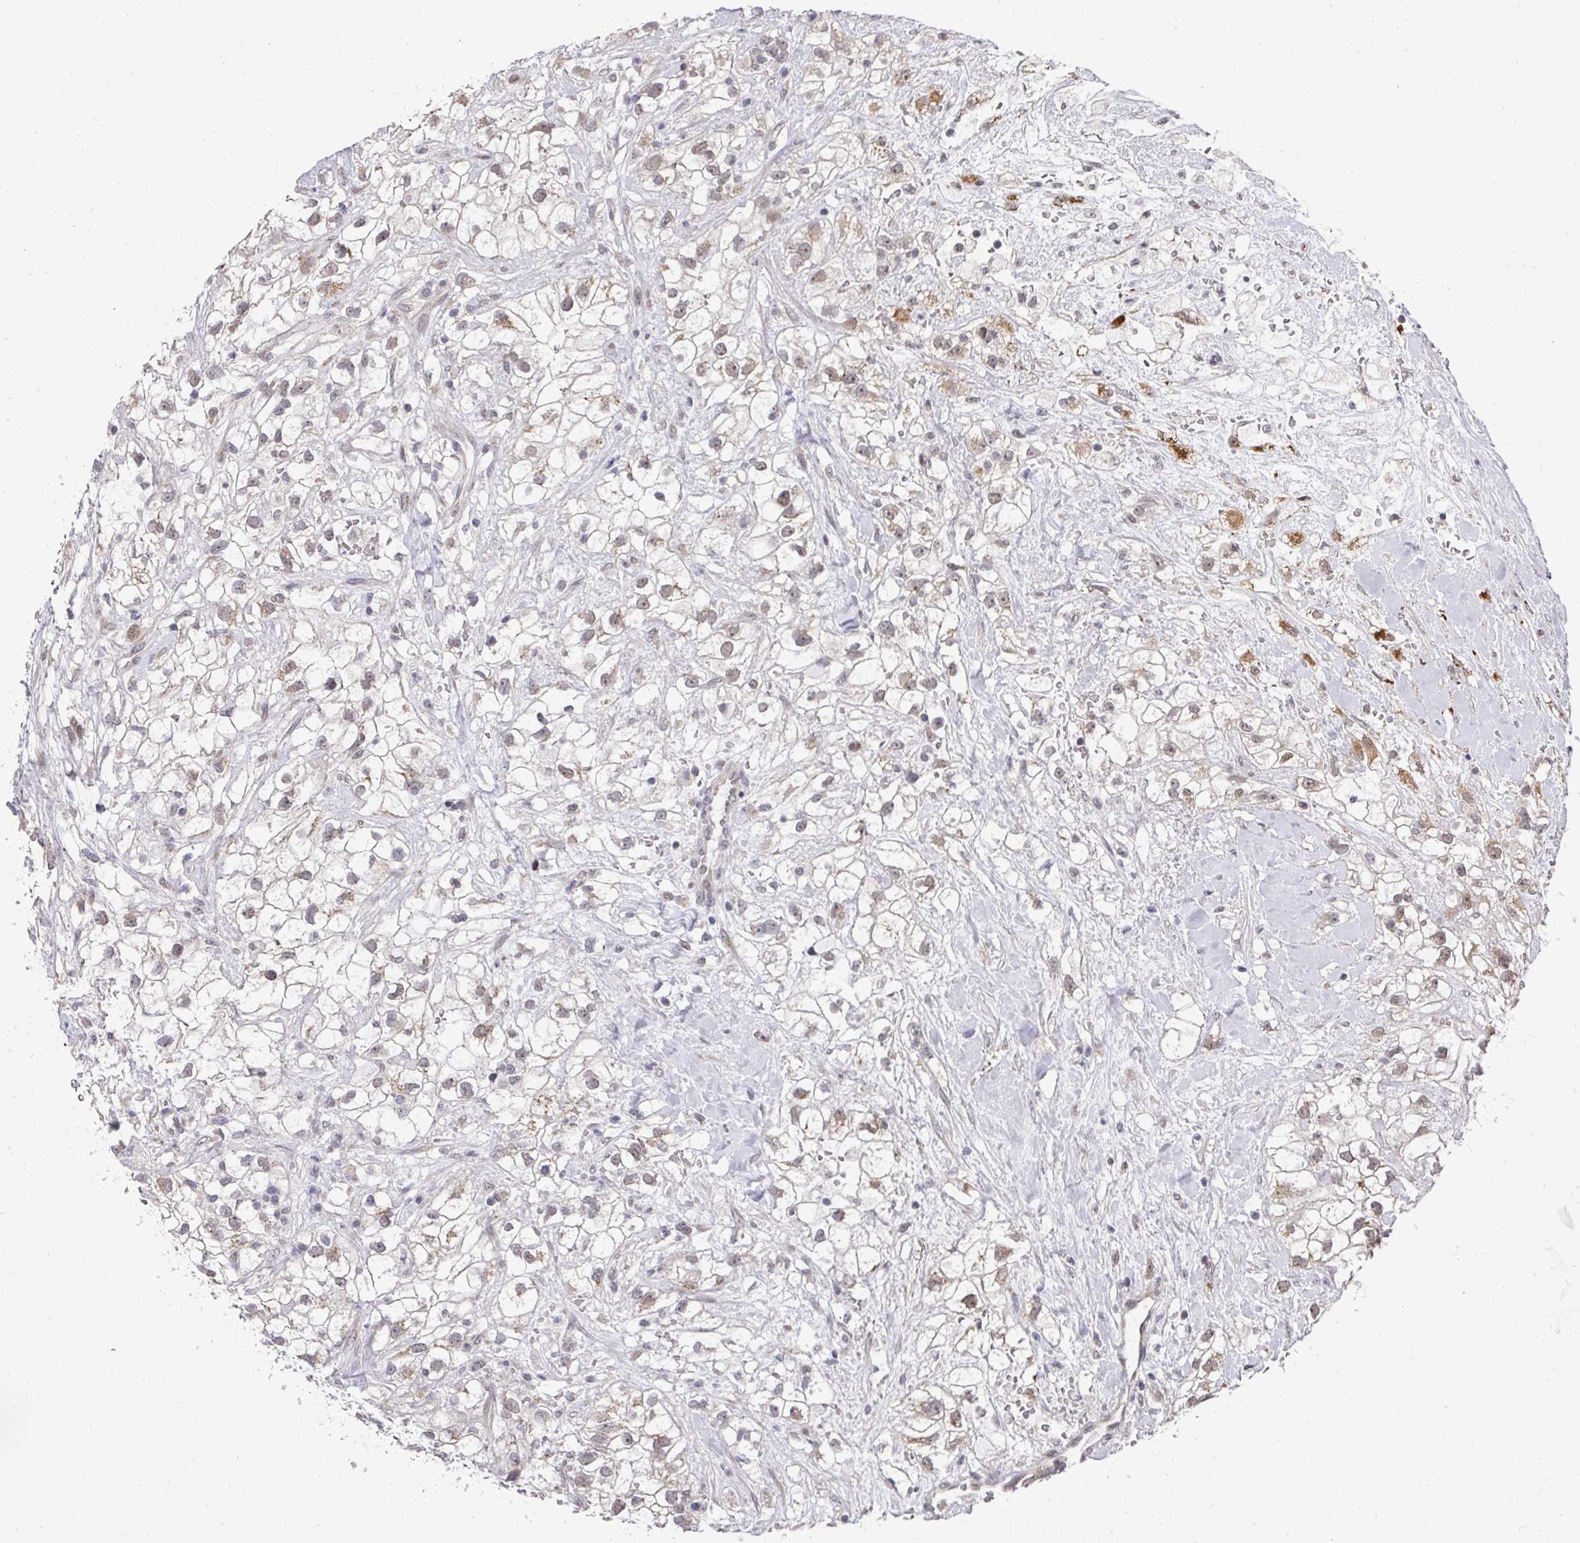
{"staining": {"intensity": "weak", "quantity": "25%-75%", "location": "cytoplasmic/membranous"}, "tissue": "renal cancer", "cell_type": "Tumor cells", "image_type": "cancer", "snomed": [{"axis": "morphology", "description": "Adenocarcinoma, NOS"}, {"axis": "topography", "description": "Kidney"}], "caption": "Weak cytoplasmic/membranous expression is present in approximately 25%-75% of tumor cells in renal adenocarcinoma. (DAB (3,3'-diaminobenzidine) = brown stain, brightfield microscopy at high magnification).", "gene": "C18orf25", "patient": {"sex": "male", "age": 59}}